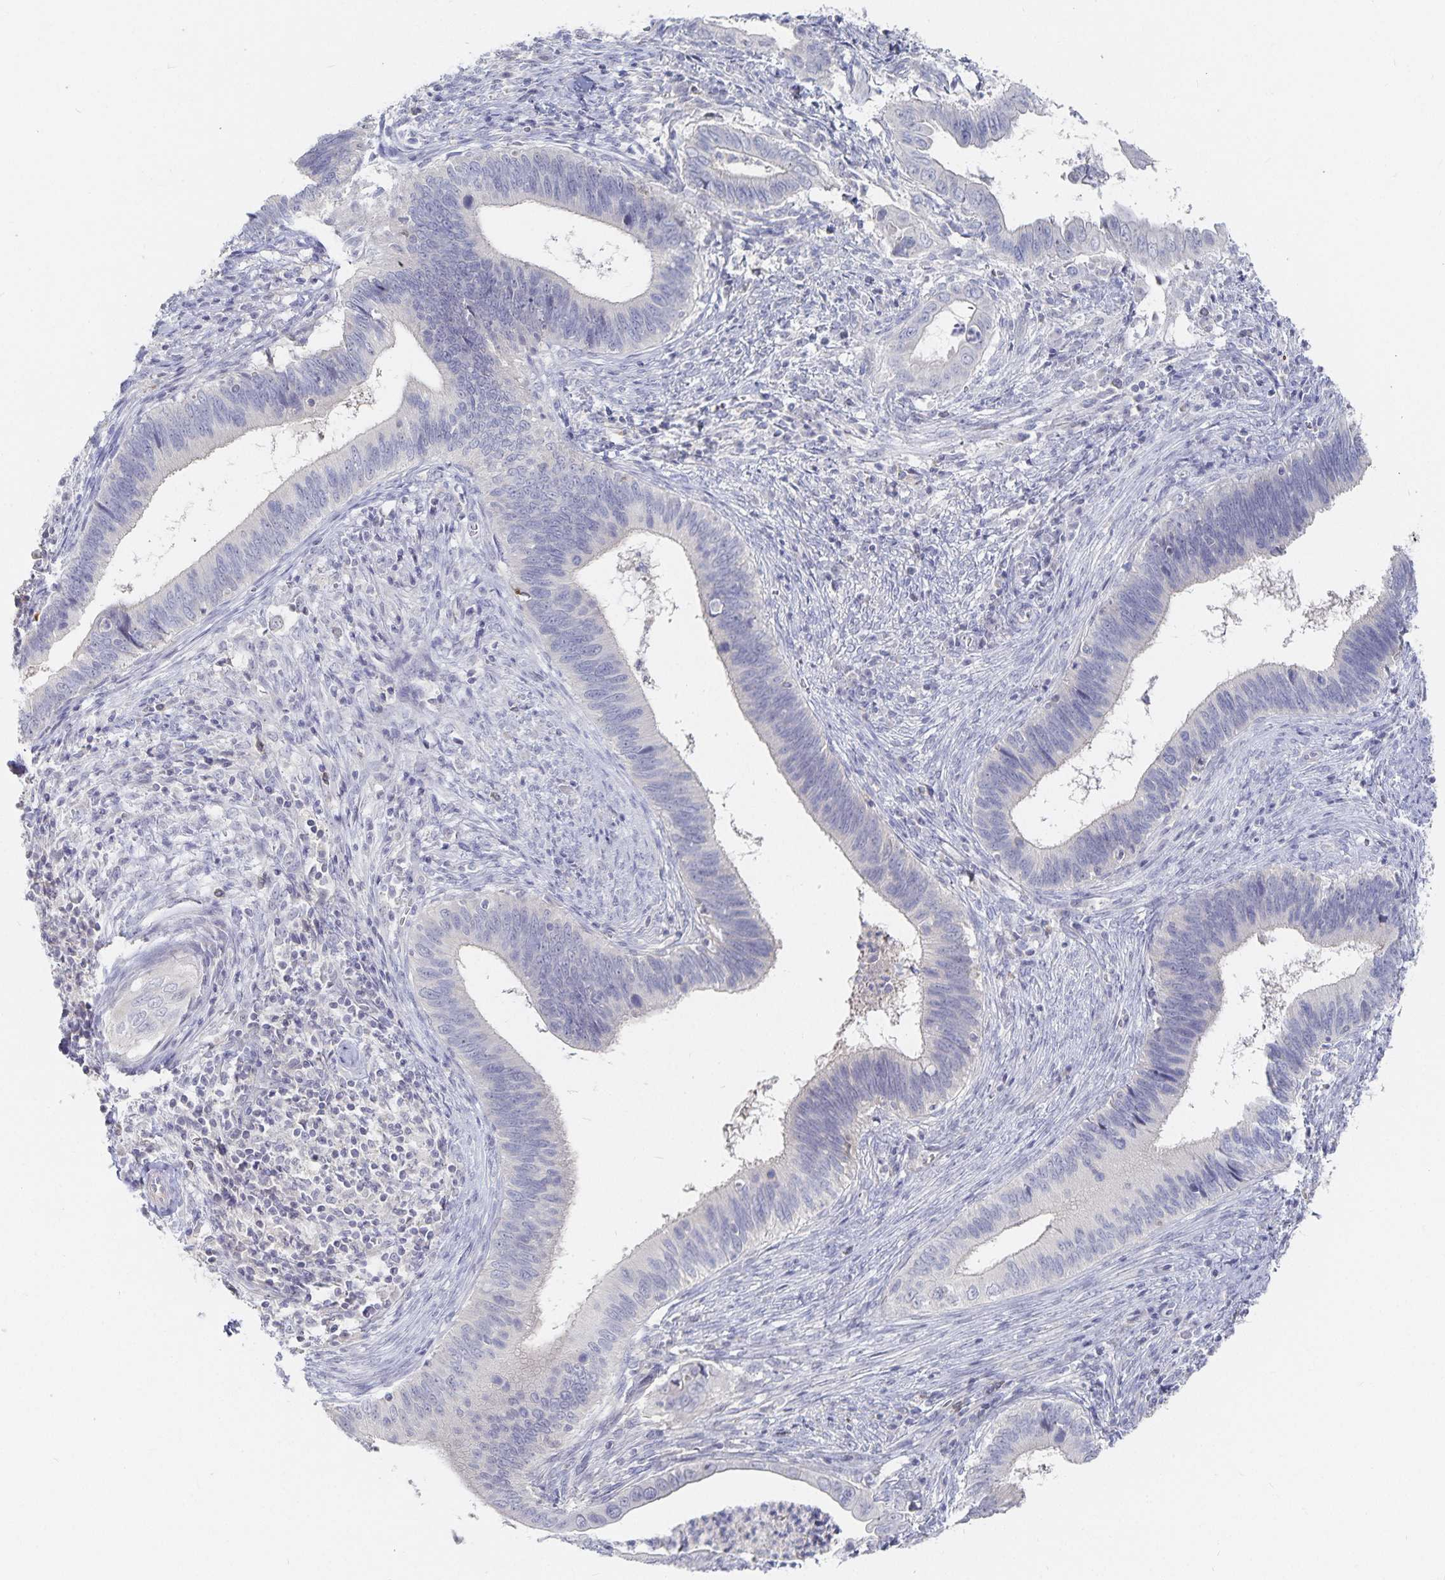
{"staining": {"intensity": "negative", "quantity": "none", "location": "none"}, "tissue": "cervical cancer", "cell_type": "Tumor cells", "image_type": "cancer", "snomed": [{"axis": "morphology", "description": "Adenocarcinoma, NOS"}, {"axis": "topography", "description": "Cervix"}], "caption": "The IHC micrograph has no significant positivity in tumor cells of cervical adenocarcinoma tissue.", "gene": "DNAH9", "patient": {"sex": "female", "age": 42}}